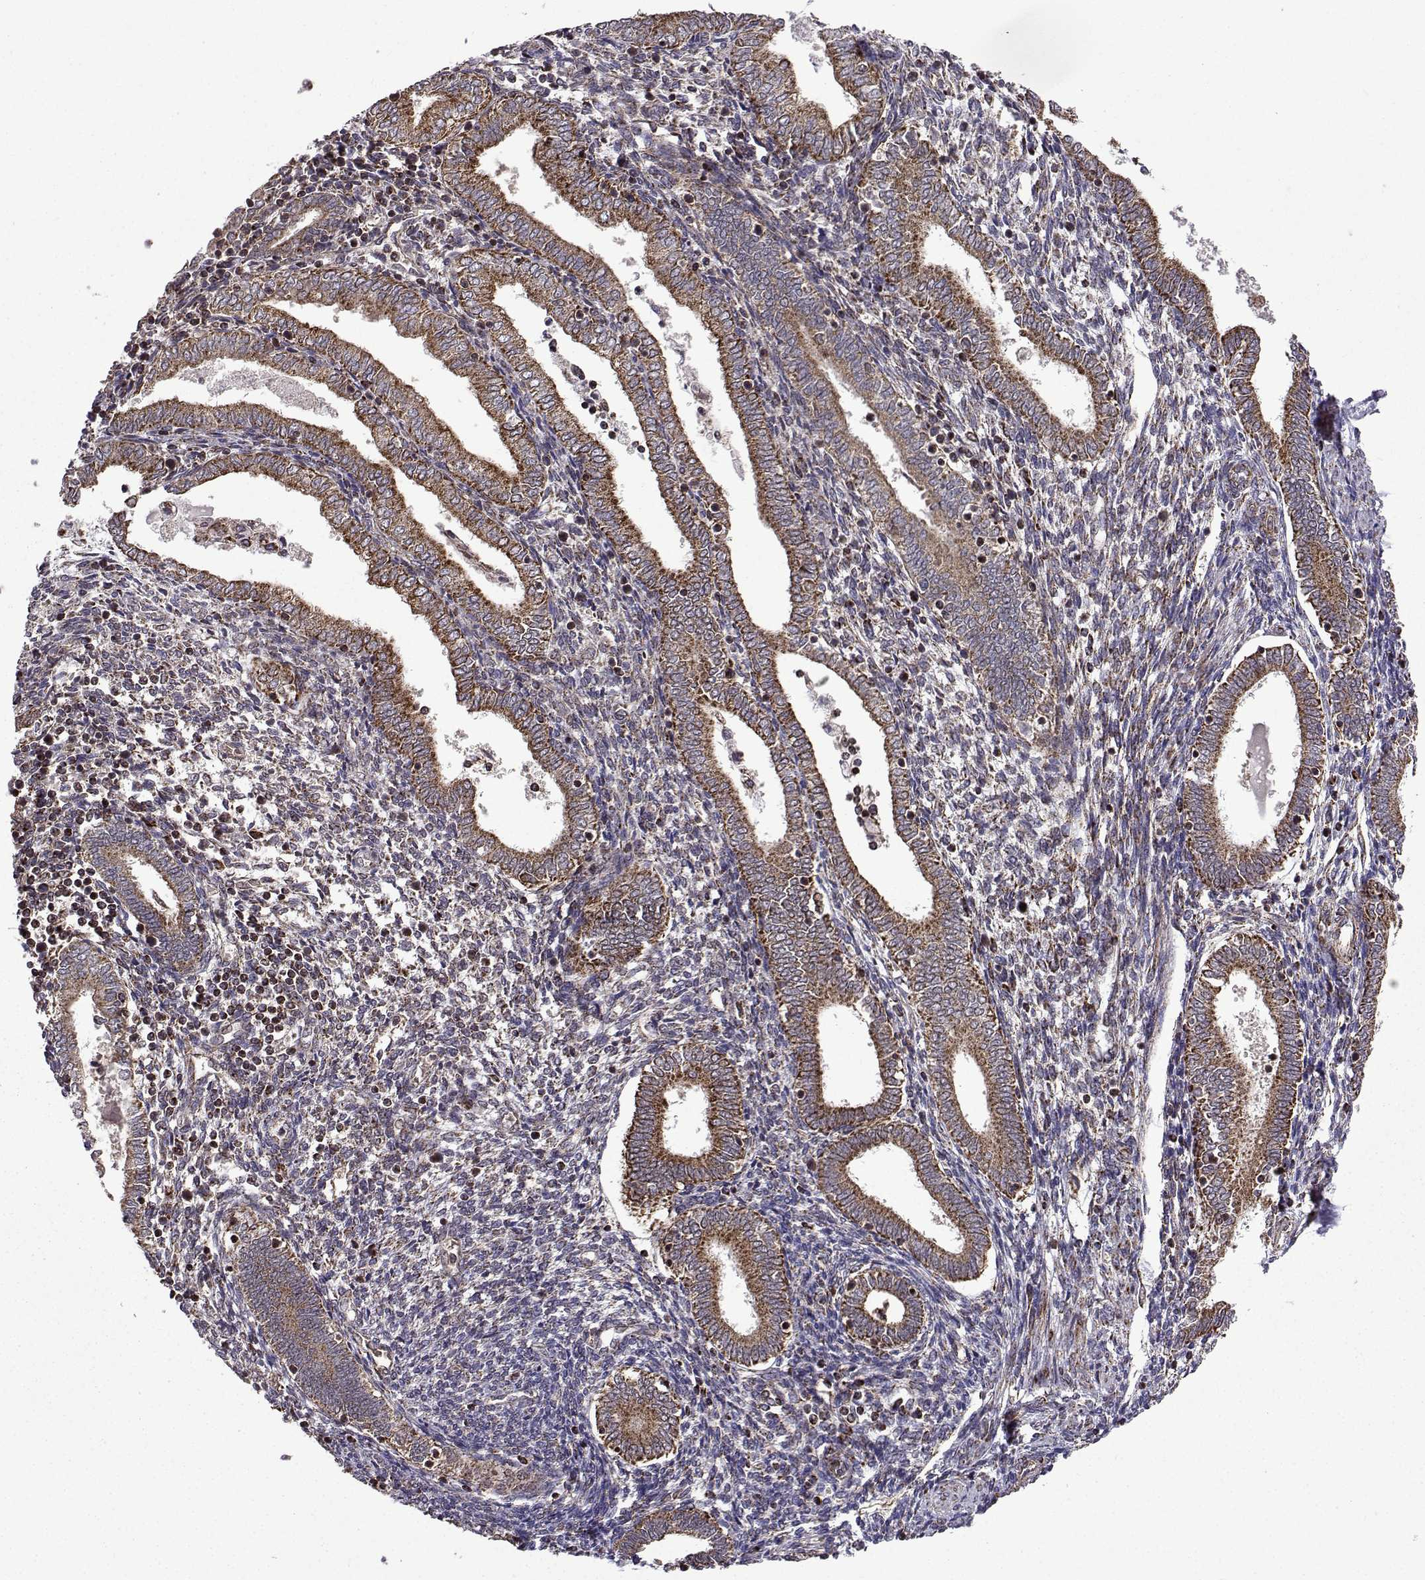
{"staining": {"intensity": "negative", "quantity": "none", "location": "none"}, "tissue": "endometrium", "cell_type": "Cells in endometrial stroma", "image_type": "normal", "snomed": [{"axis": "morphology", "description": "Normal tissue, NOS"}, {"axis": "topography", "description": "Endometrium"}], "caption": "An image of human endometrium is negative for staining in cells in endometrial stroma. (Immunohistochemistry, brightfield microscopy, high magnification).", "gene": "TAB2", "patient": {"sex": "female", "age": 42}}